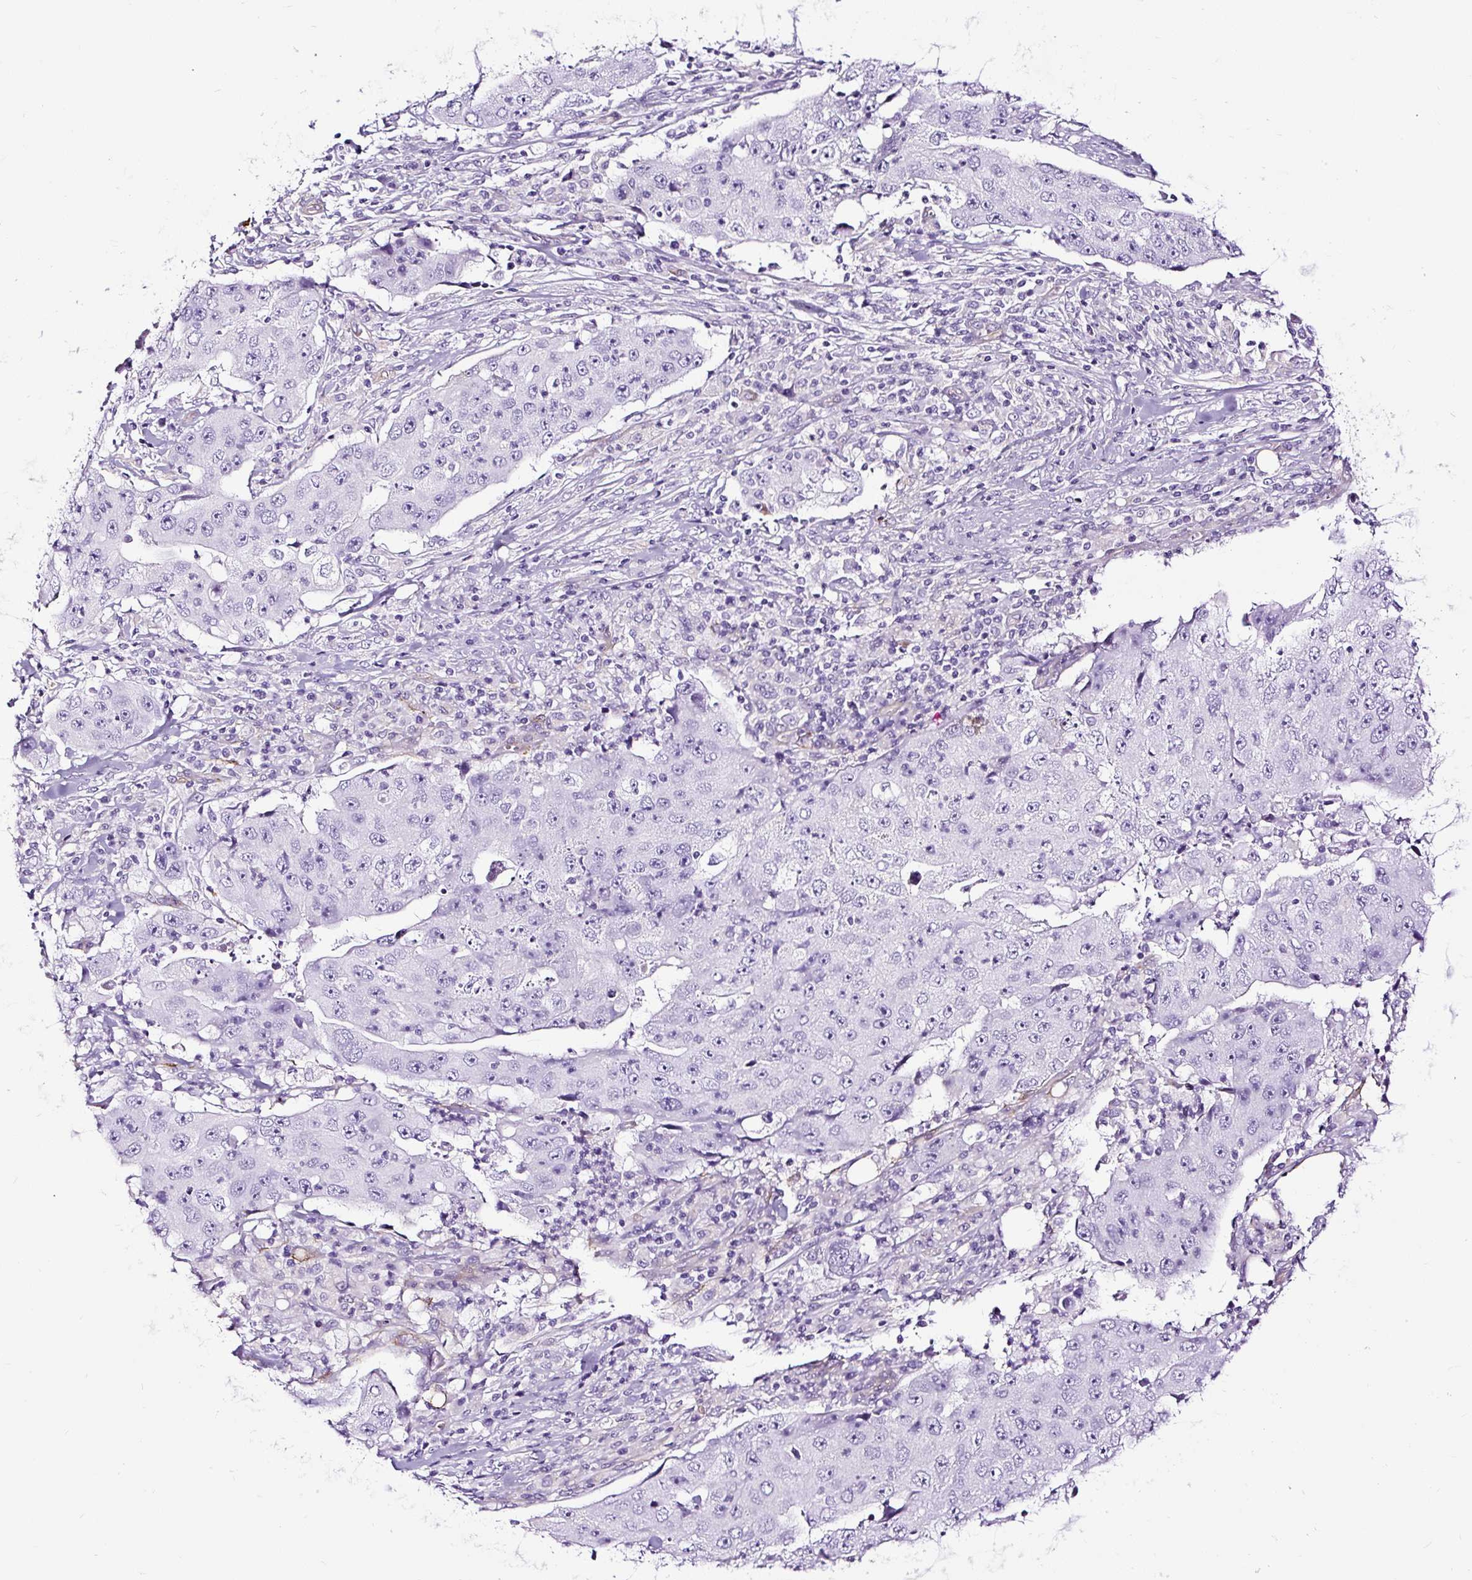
{"staining": {"intensity": "negative", "quantity": "none", "location": "none"}, "tissue": "lung cancer", "cell_type": "Tumor cells", "image_type": "cancer", "snomed": [{"axis": "morphology", "description": "Squamous cell carcinoma, NOS"}, {"axis": "topography", "description": "Lung"}], "caption": "A micrograph of lung cancer (squamous cell carcinoma) stained for a protein exhibits no brown staining in tumor cells.", "gene": "SLC7A8", "patient": {"sex": "male", "age": 64}}